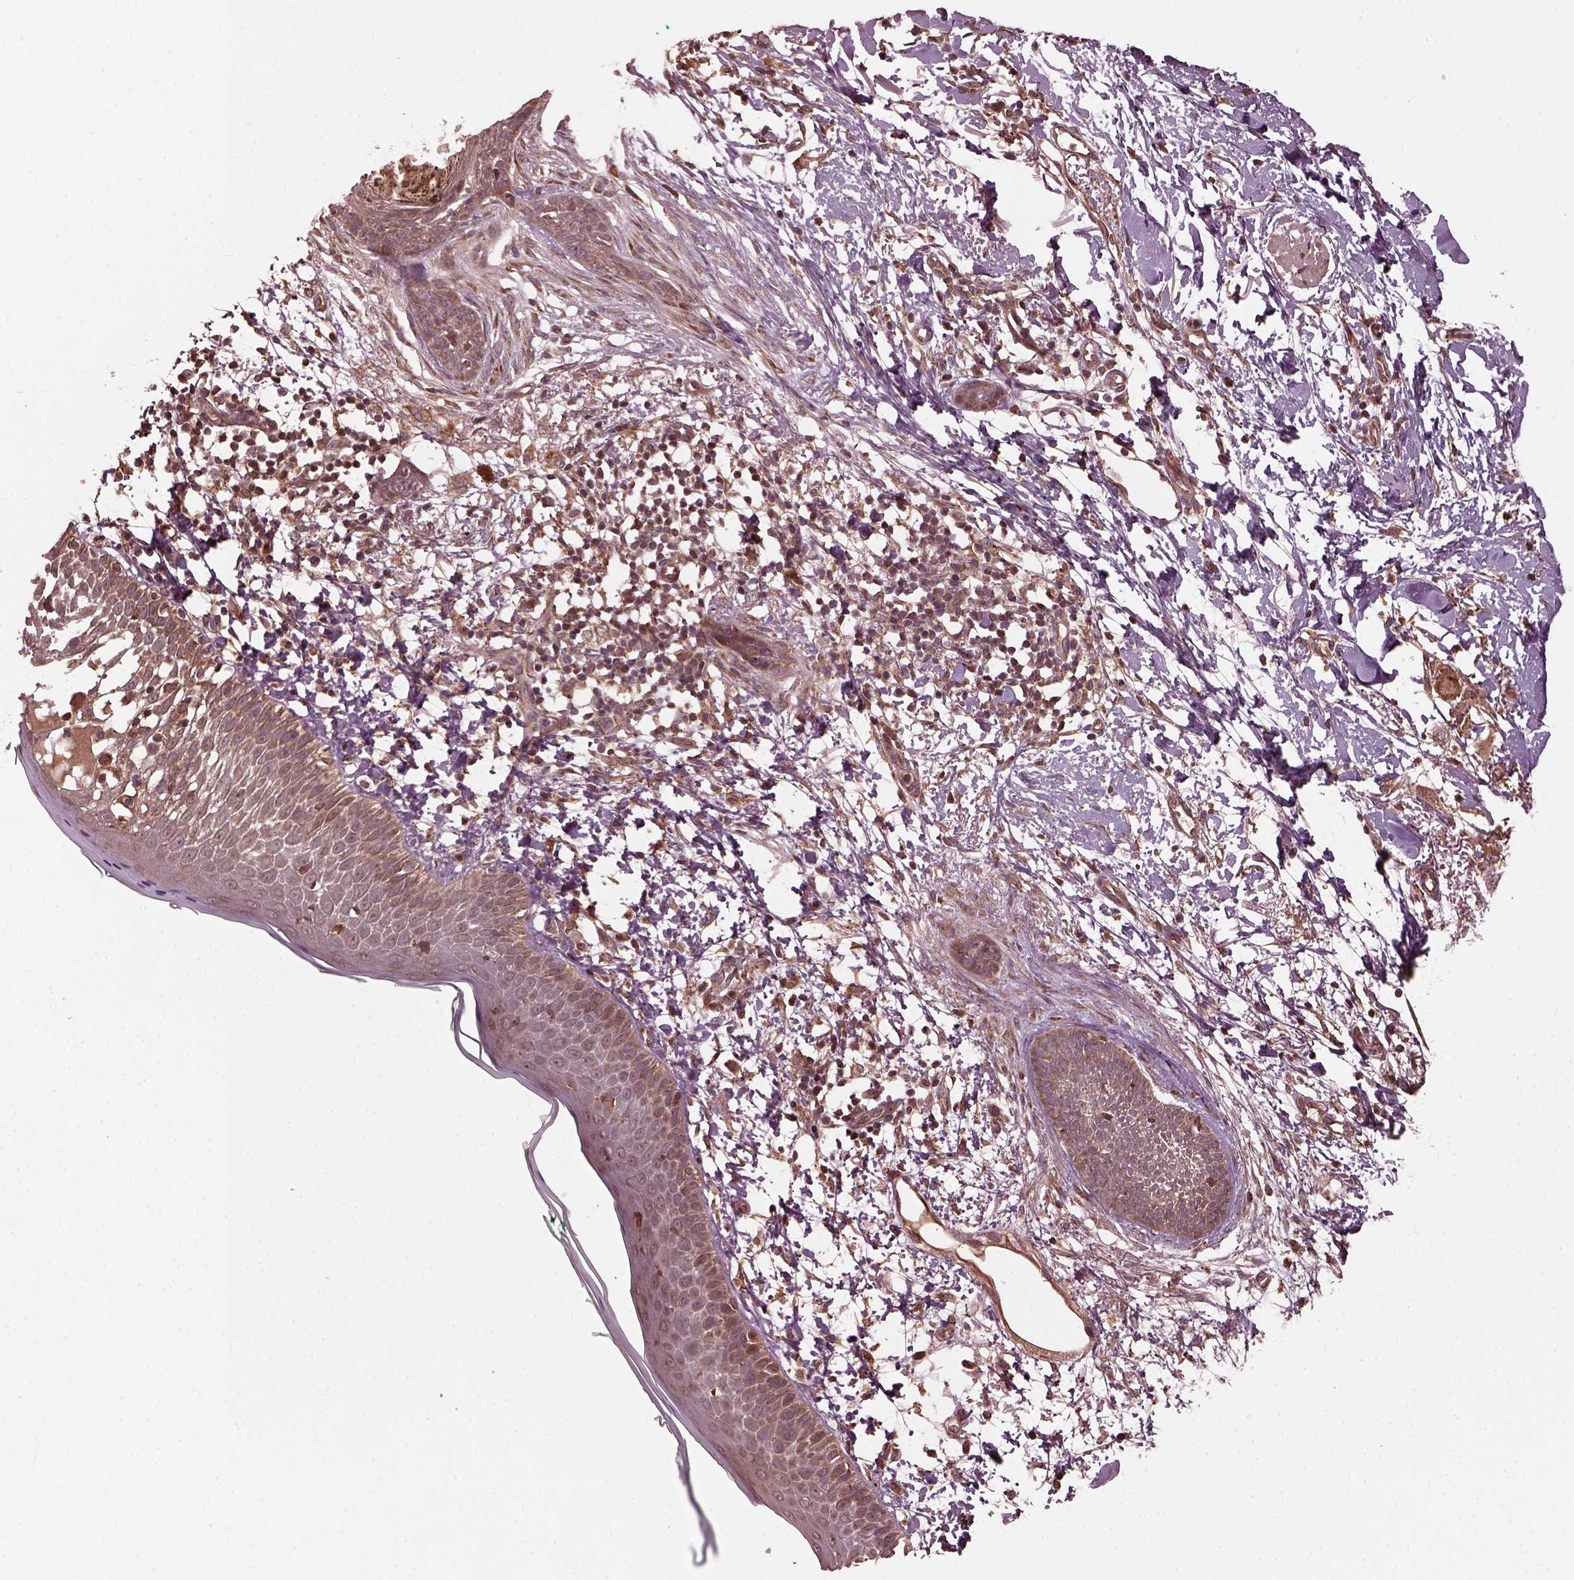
{"staining": {"intensity": "weak", "quantity": ">75%", "location": "cytoplasmic/membranous"}, "tissue": "skin cancer", "cell_type": "Tumor cells", "image_type": "cancer", "snomed": [{"axis": "morphology", "description": "Normal tissue, NOS"}, {"axis": "morphology", "description": "Basal cell carcinoma"}, {"axis": "topography", "description": "Skin"}], "caption": "This is a photomicrograph of immunohistochemistry staining of skin cancer, which shows weak expression in the cytoplasmic/membranous of tumor cells.", "gene": "ZNF292", "patient": {"sex": "male", "age": 84}}